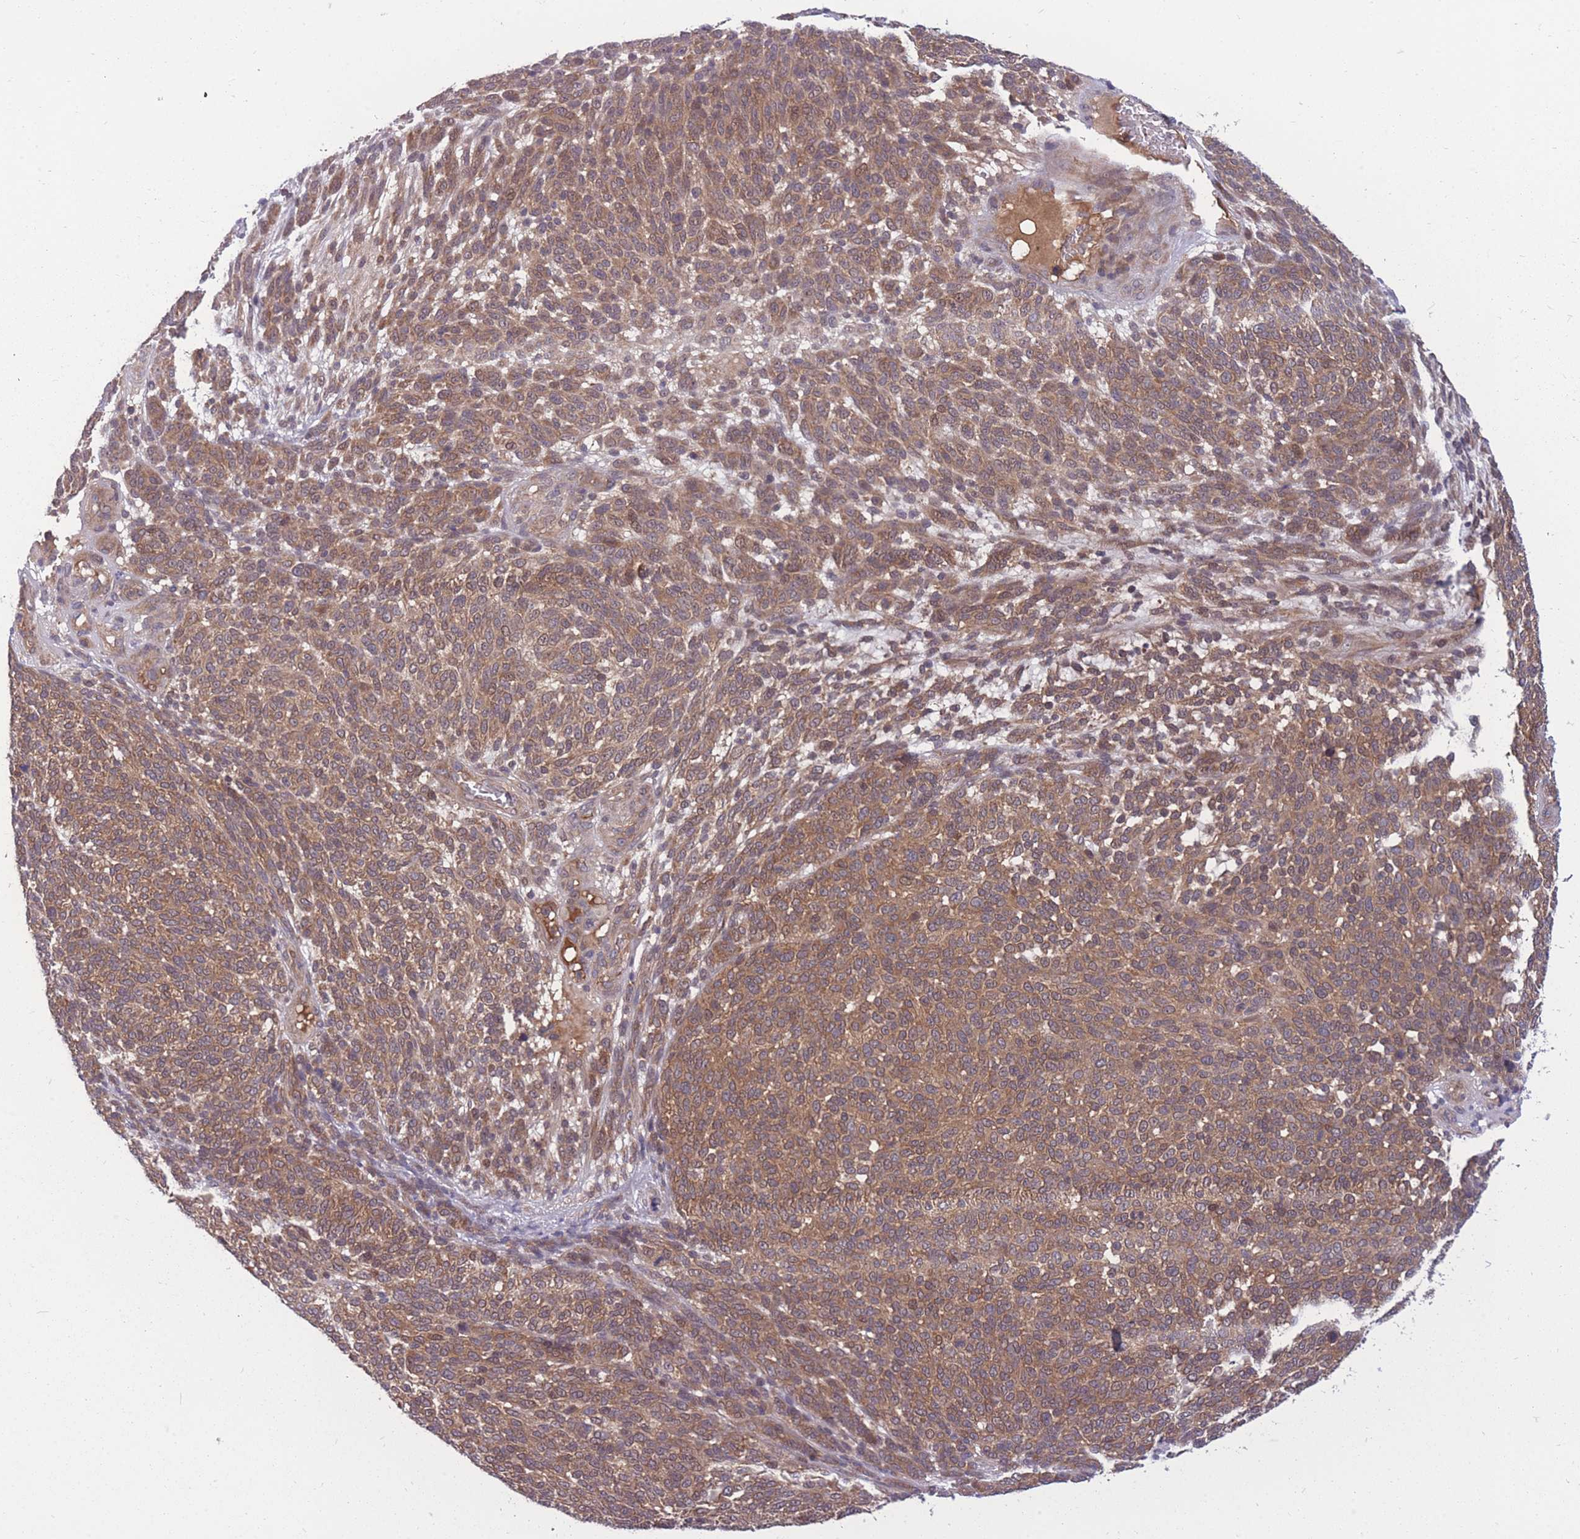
{"staining": {"intensity": "moderate", "quantity": ">75%", "location": "cytoplasmic/membranous"}, "tissue": "melanoma", "cell_type": "Tumor cells", "image_type": "cancer", "snomed": [{"axis": "morphology", "description": "Malignant melanoma, NOS"}, {"axis": "topography", "description": "Skin"}], "caption": "Approximately >75% of tumor cells in human malignant melanoma show moderate cytoplasmic/membranous protein expression as visualized by brown immunohistochemical staining.", "gene": "UBE2N", "patient": {"sex": "male", "age": 49}}